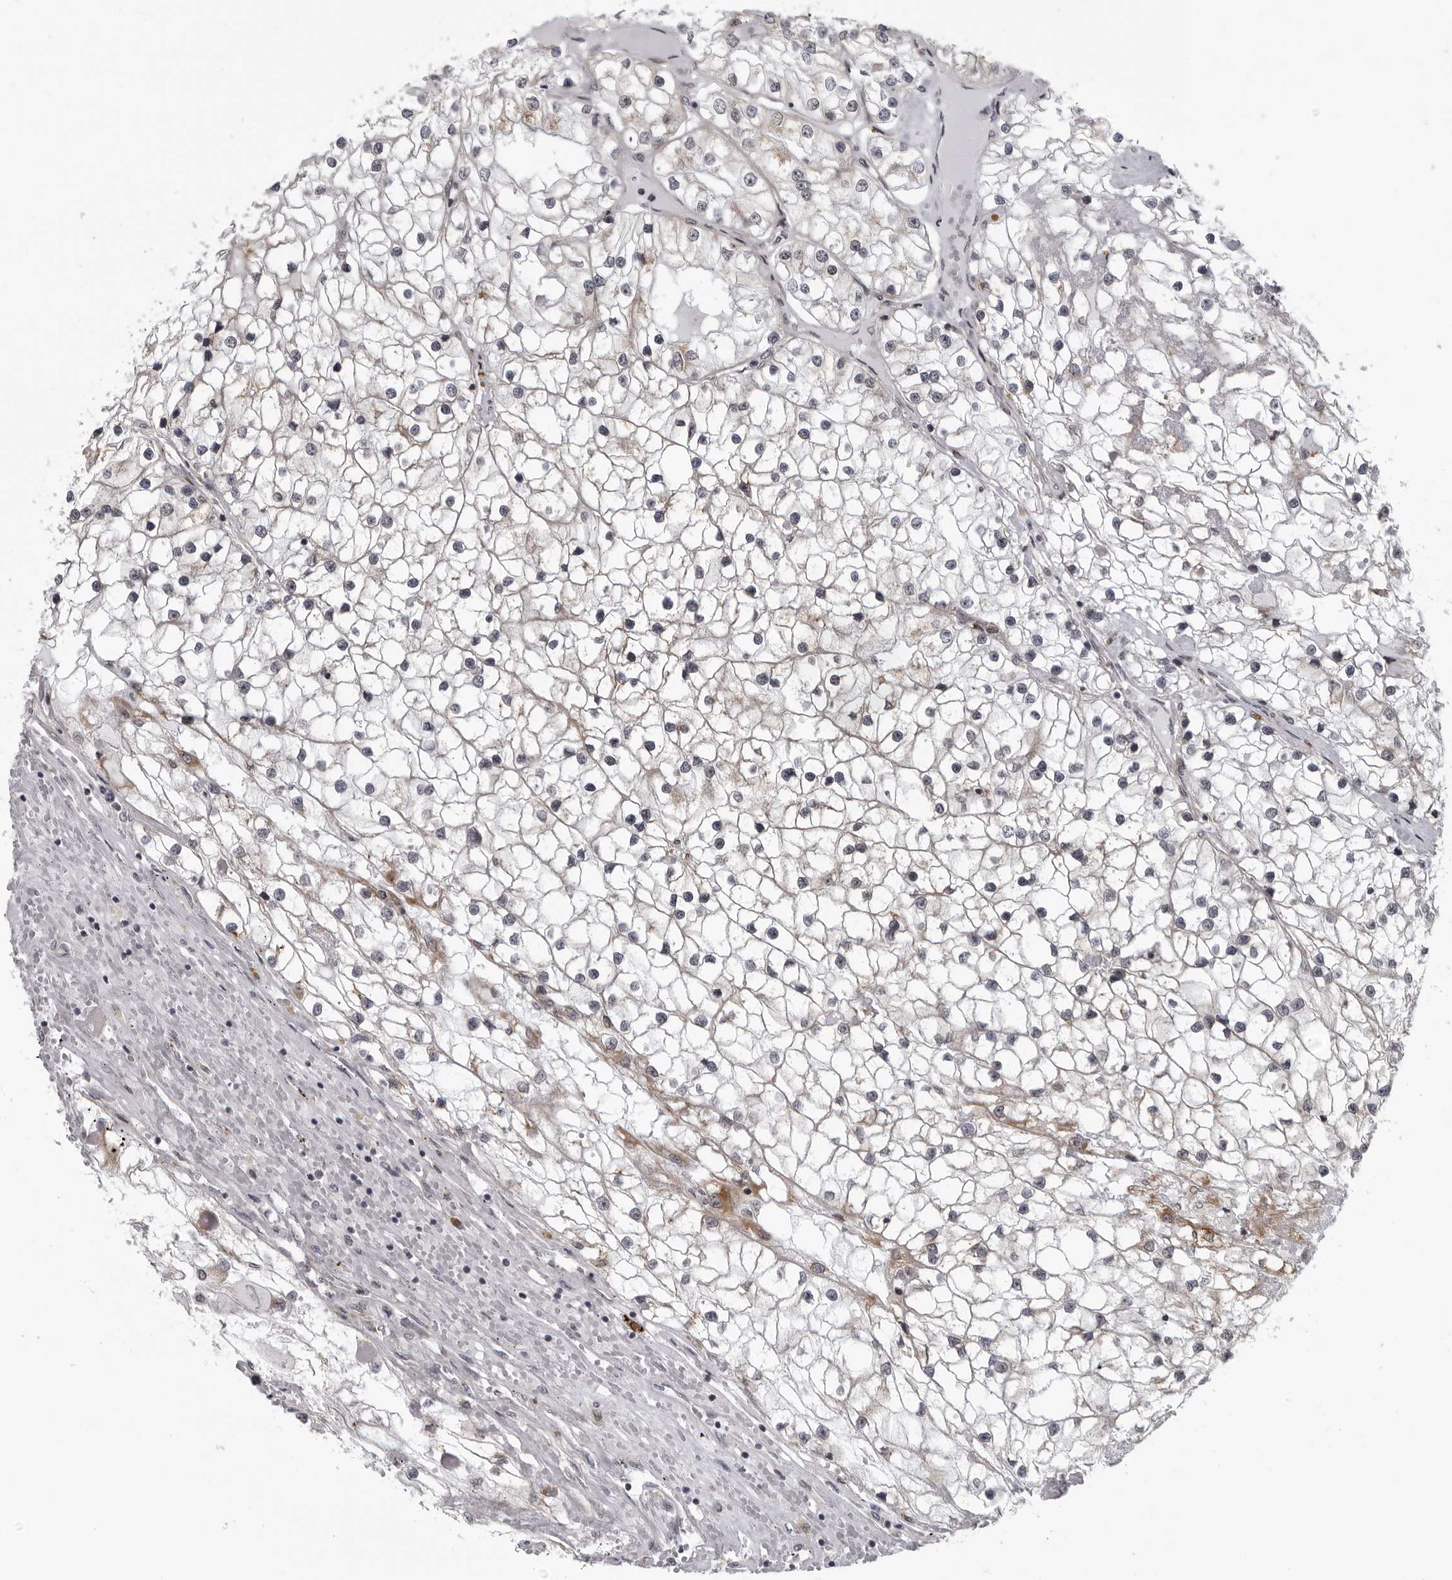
{"staining": {"intensity": "moderate", "quantity": "<25%", "location": "cytoplasmic/membranous"}, "tissue": "renal cancer", "cell_type": "Tumor cells", "image_type": "cancer", "snomed": [{"axis": "morphology", "description": "Adenocarcinoma, NOS"}, {"axis": "topography", "description": "Kidney"}], "caption": "IHC image of neoplastic tissue: adenocarcinoma (renal) stained using IHC displays low levels of moderate protein expression localized specifically in the cytoplasmic/membranous of tumor cells, appearing as a cytoplasmic/membranous brown color.", "gene": "RTCA", "patient": {"sex": "male", "age": 68}}